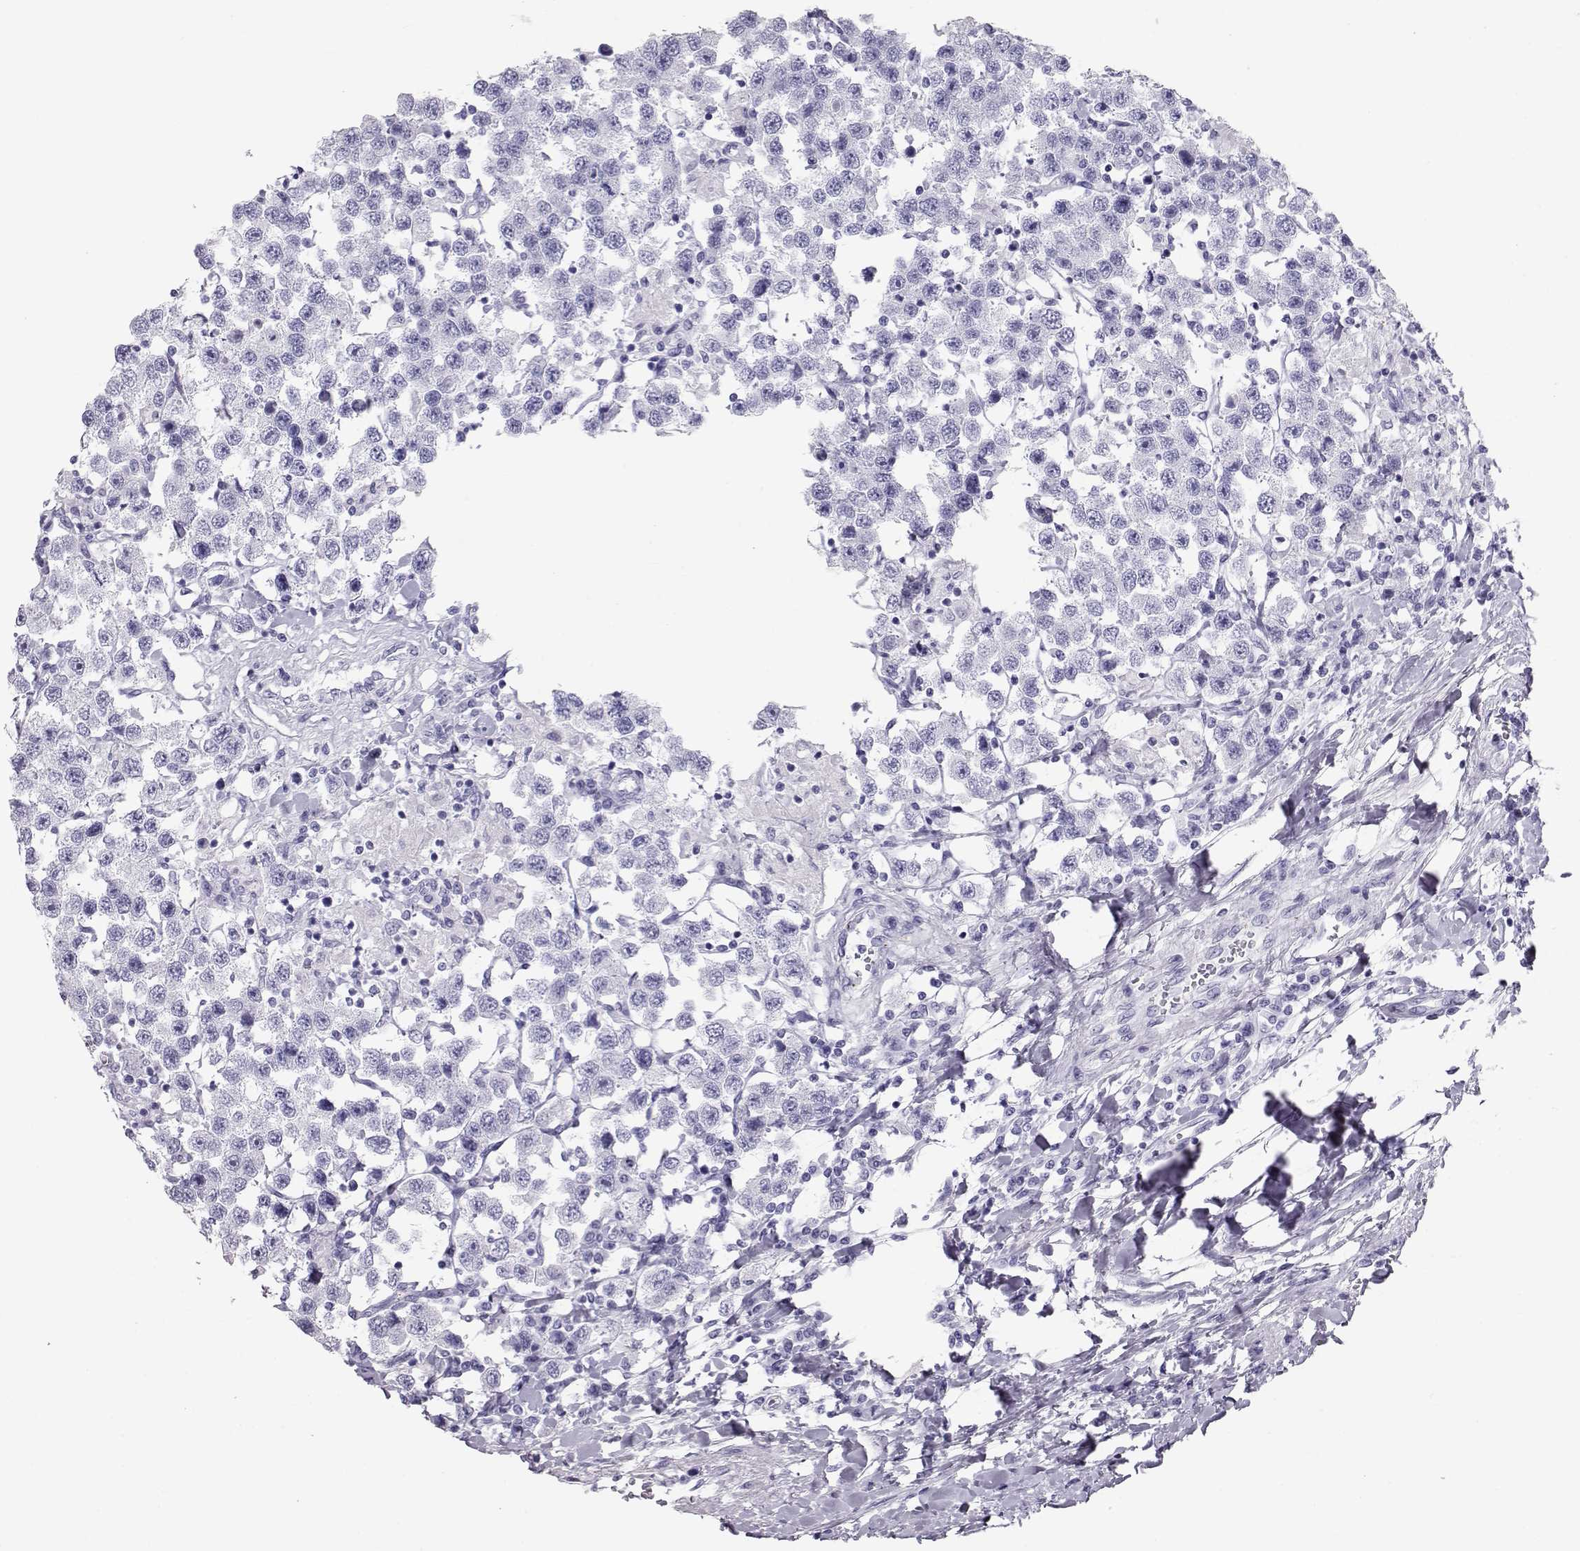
{"staining": {"intensity": "negative", "quantity": "none", "location": "none"}, "tissue": "testis cancer", "cell_type": "Tumor cells", "image_type": "cancer", "snomed": [{"axis": "morphology", "description": "Seminoma, NOS"}, {"axis": "topography", "description": "Testis"}], "caption": "High magnification brightfield microscopy of testis cancer (seminoma) stained with DAB (brown) and counterstained with hematoxylin (blue): tumor cells show no significant expression.", "gene": "RD3", "patient": {"sex": "male", "age": 45}}